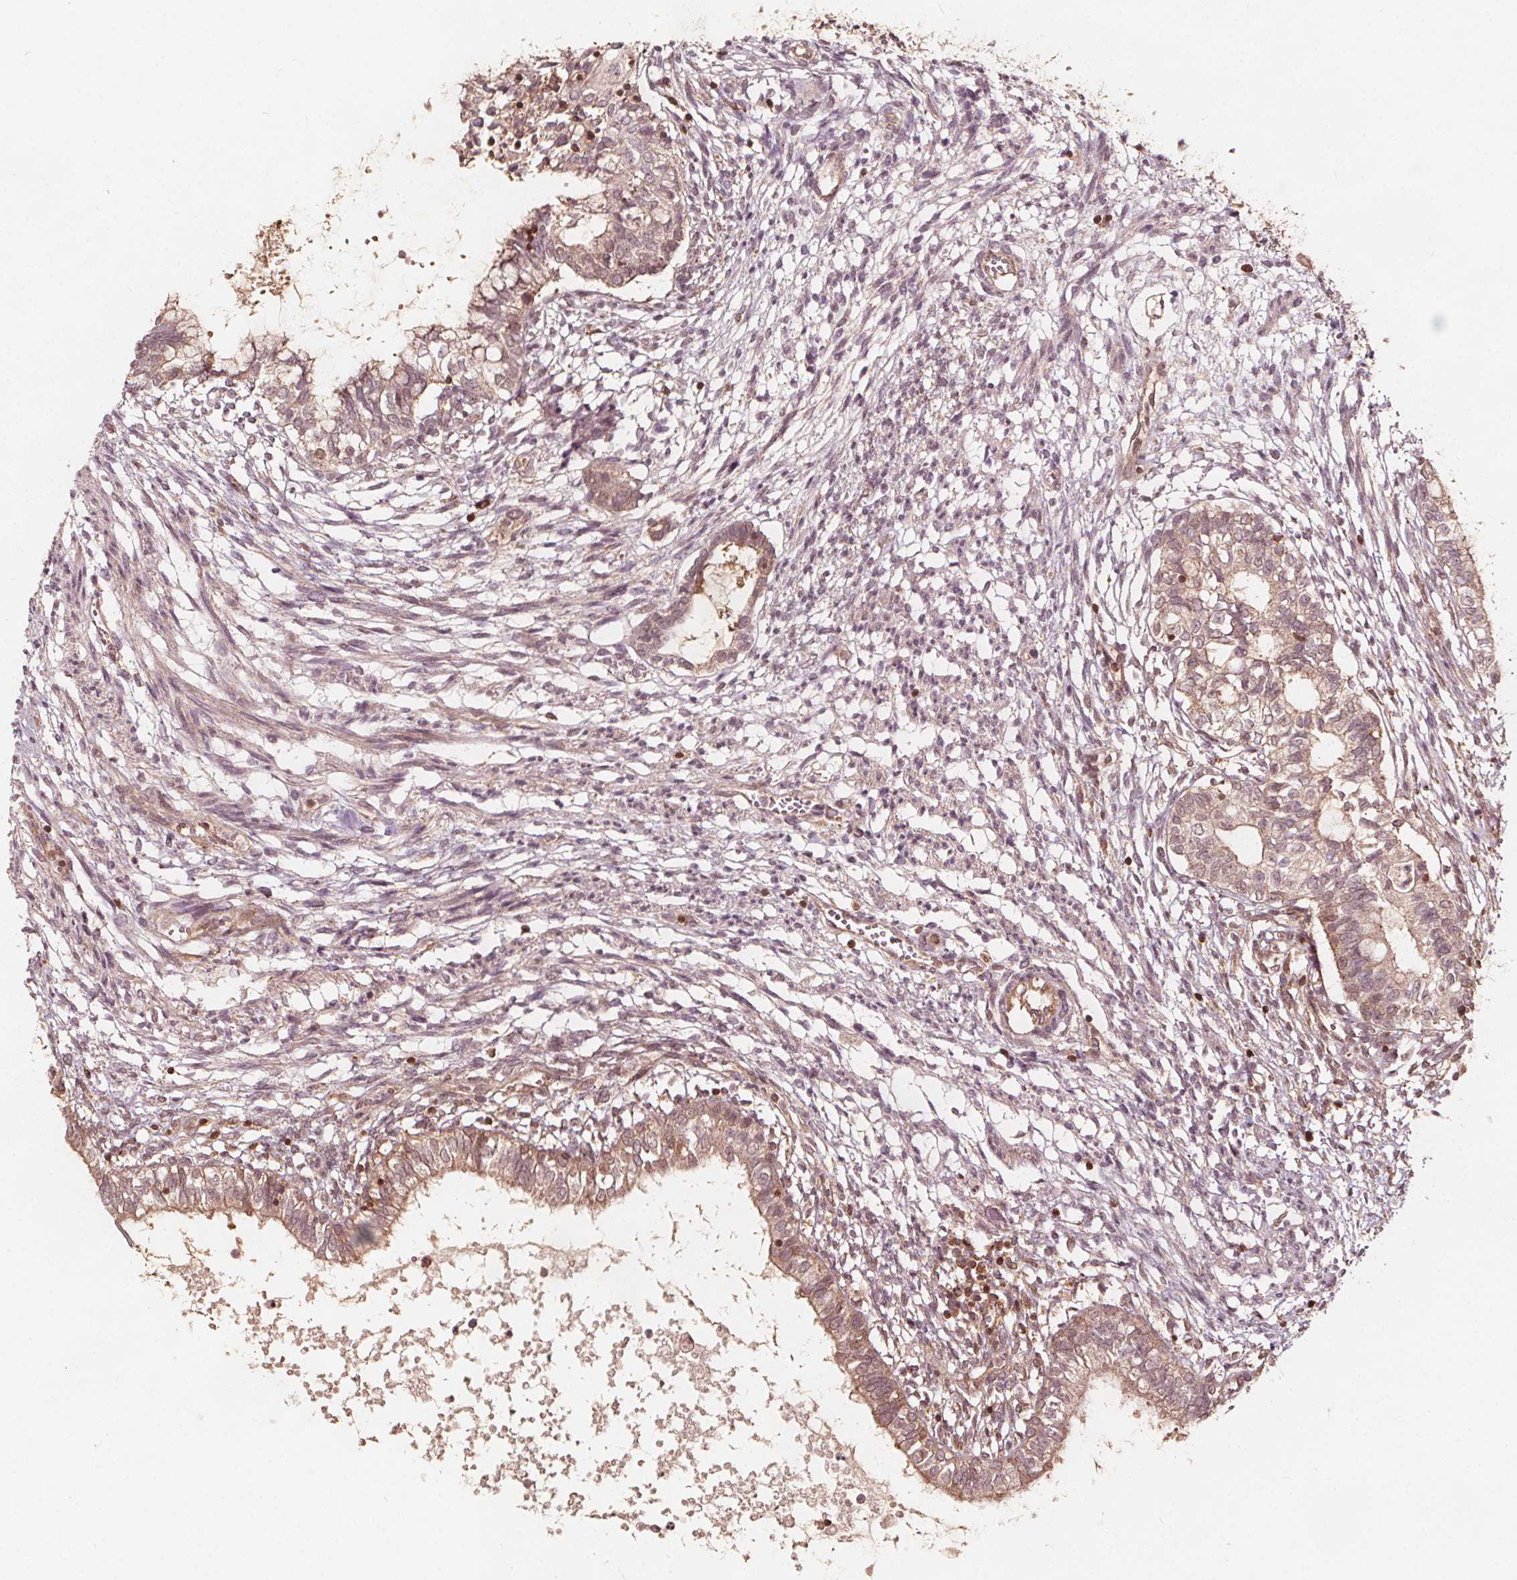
{"staining": {"intensity": "weak", "quantity": ">75%", "location": "cytoplasmic/membranous"}, "tissue": "testis cancer", "cell_type": "Tumor cells", "image_type": "cancer", "snomed": [{"axis": "morphology", "description": "Carcinoma, Embryonal, NOS"}, {"axis": "topography", "description": "Testis"}], "caption": "Approximately >75% of tumor cells in testis cancer exhibit weak cytoplasmic/membranous protein staining as visualized by brown immunohistochemical staining.", "gene": "AIP", "patient": {"sex": "male", "age": 37}}